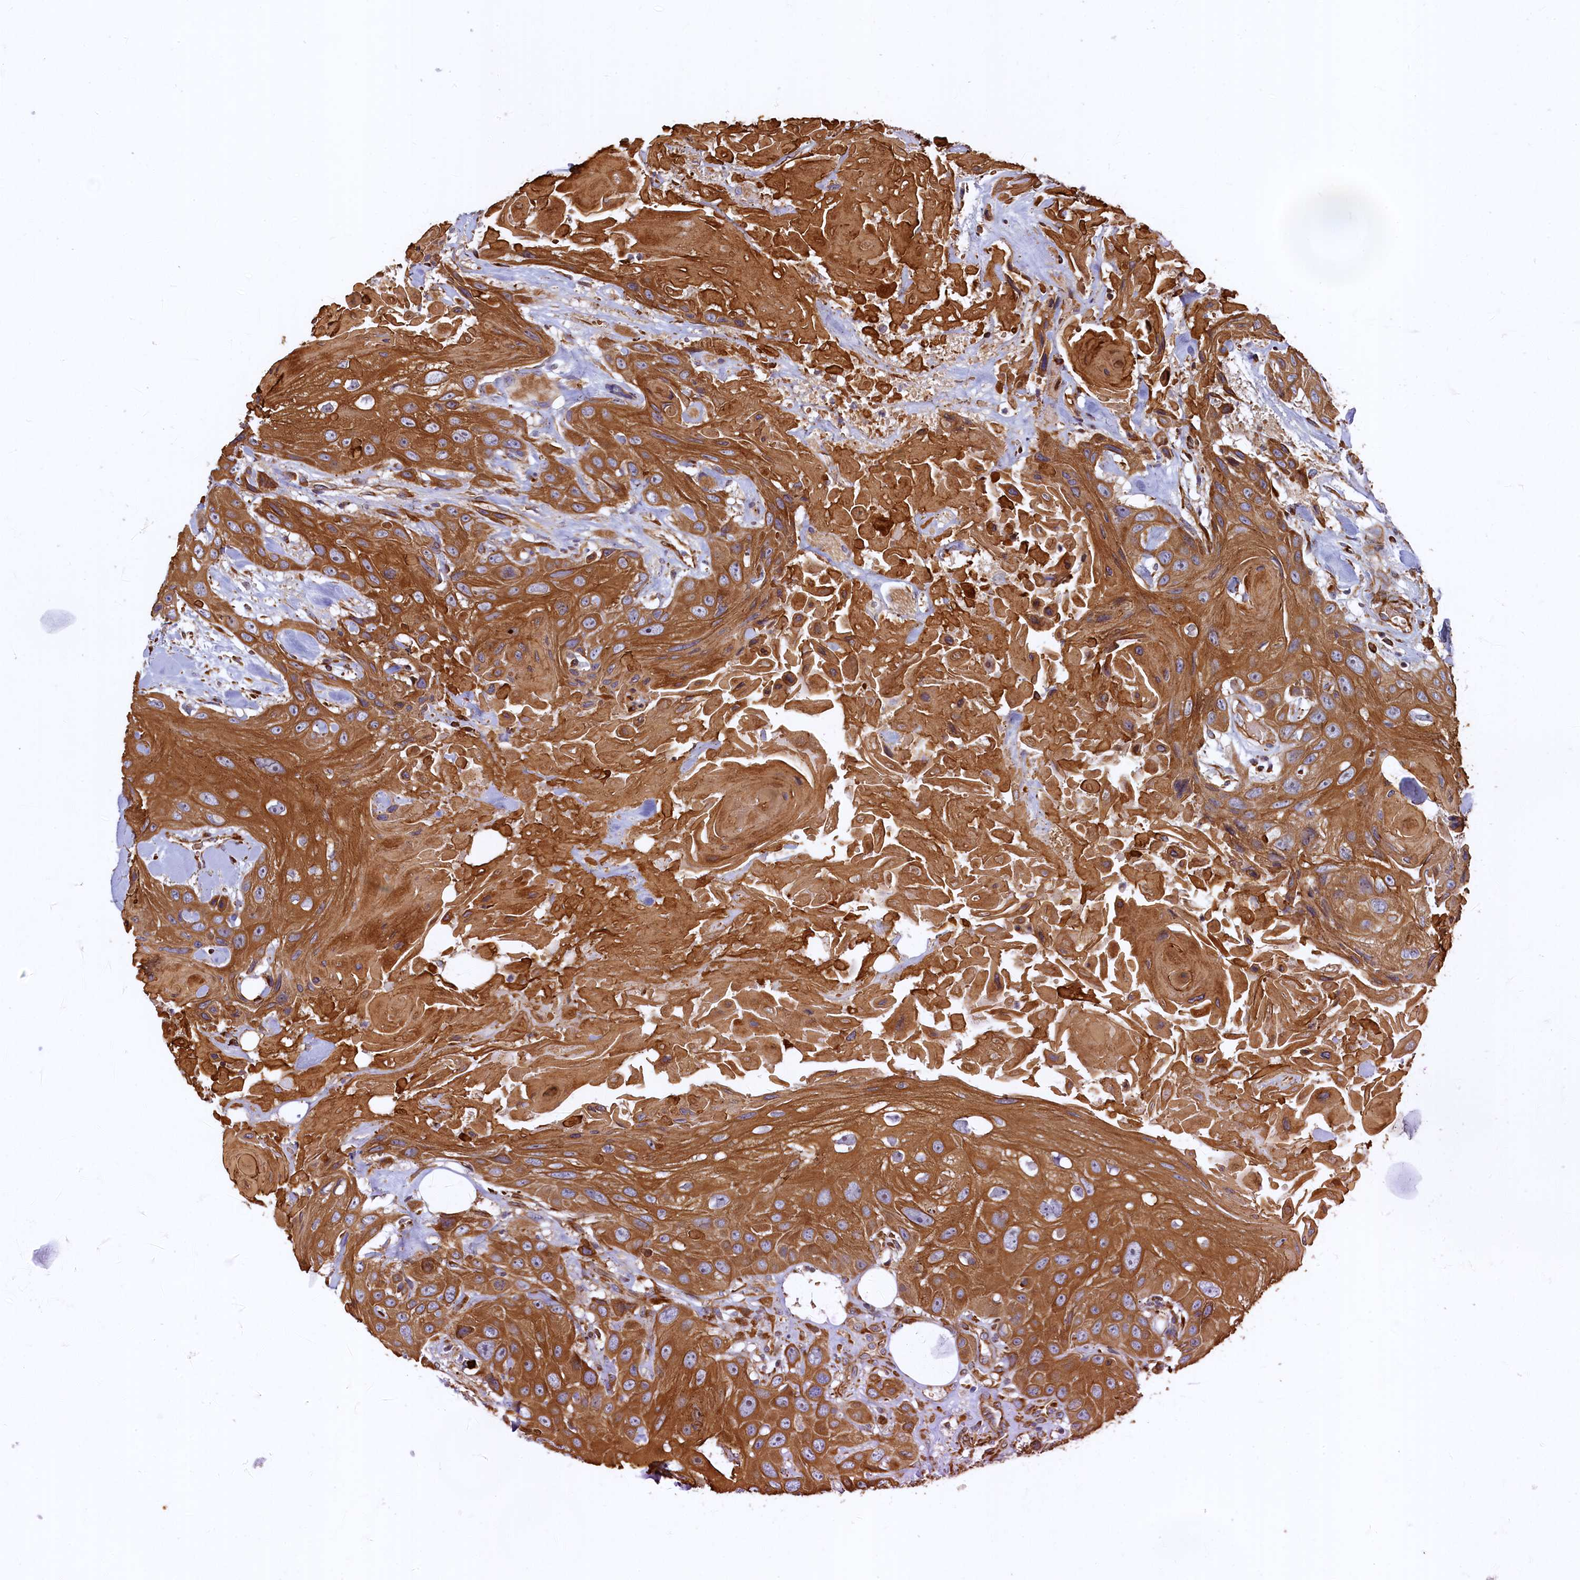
{"staining": {"intensity": "strong", "quantity": ">75%", "location": "cytoplasmic/membranous"}, "tissue": "head and neck cancer", "cell_type": "Tumor cells", "image_type": "cancer", "snomed": [{"axis": "morphology", "description": "Squamous cell carcinoma, NOS"}, {"axis": "topography", "description": "Head-Neck"}], "caption": "Immunohistochemistry (IHC) of head and neck squamous cell carcinoma demonstrates high levels of strong cytoplasmic/membranous positivity in about >75% of tumor cells. Using DAB (brown) and hematoxylin (blue) stains, captured at high magnification using brightfield microscopy.", "gene": "LRRC57", "patient": {"sex": "male", "age": 81}}